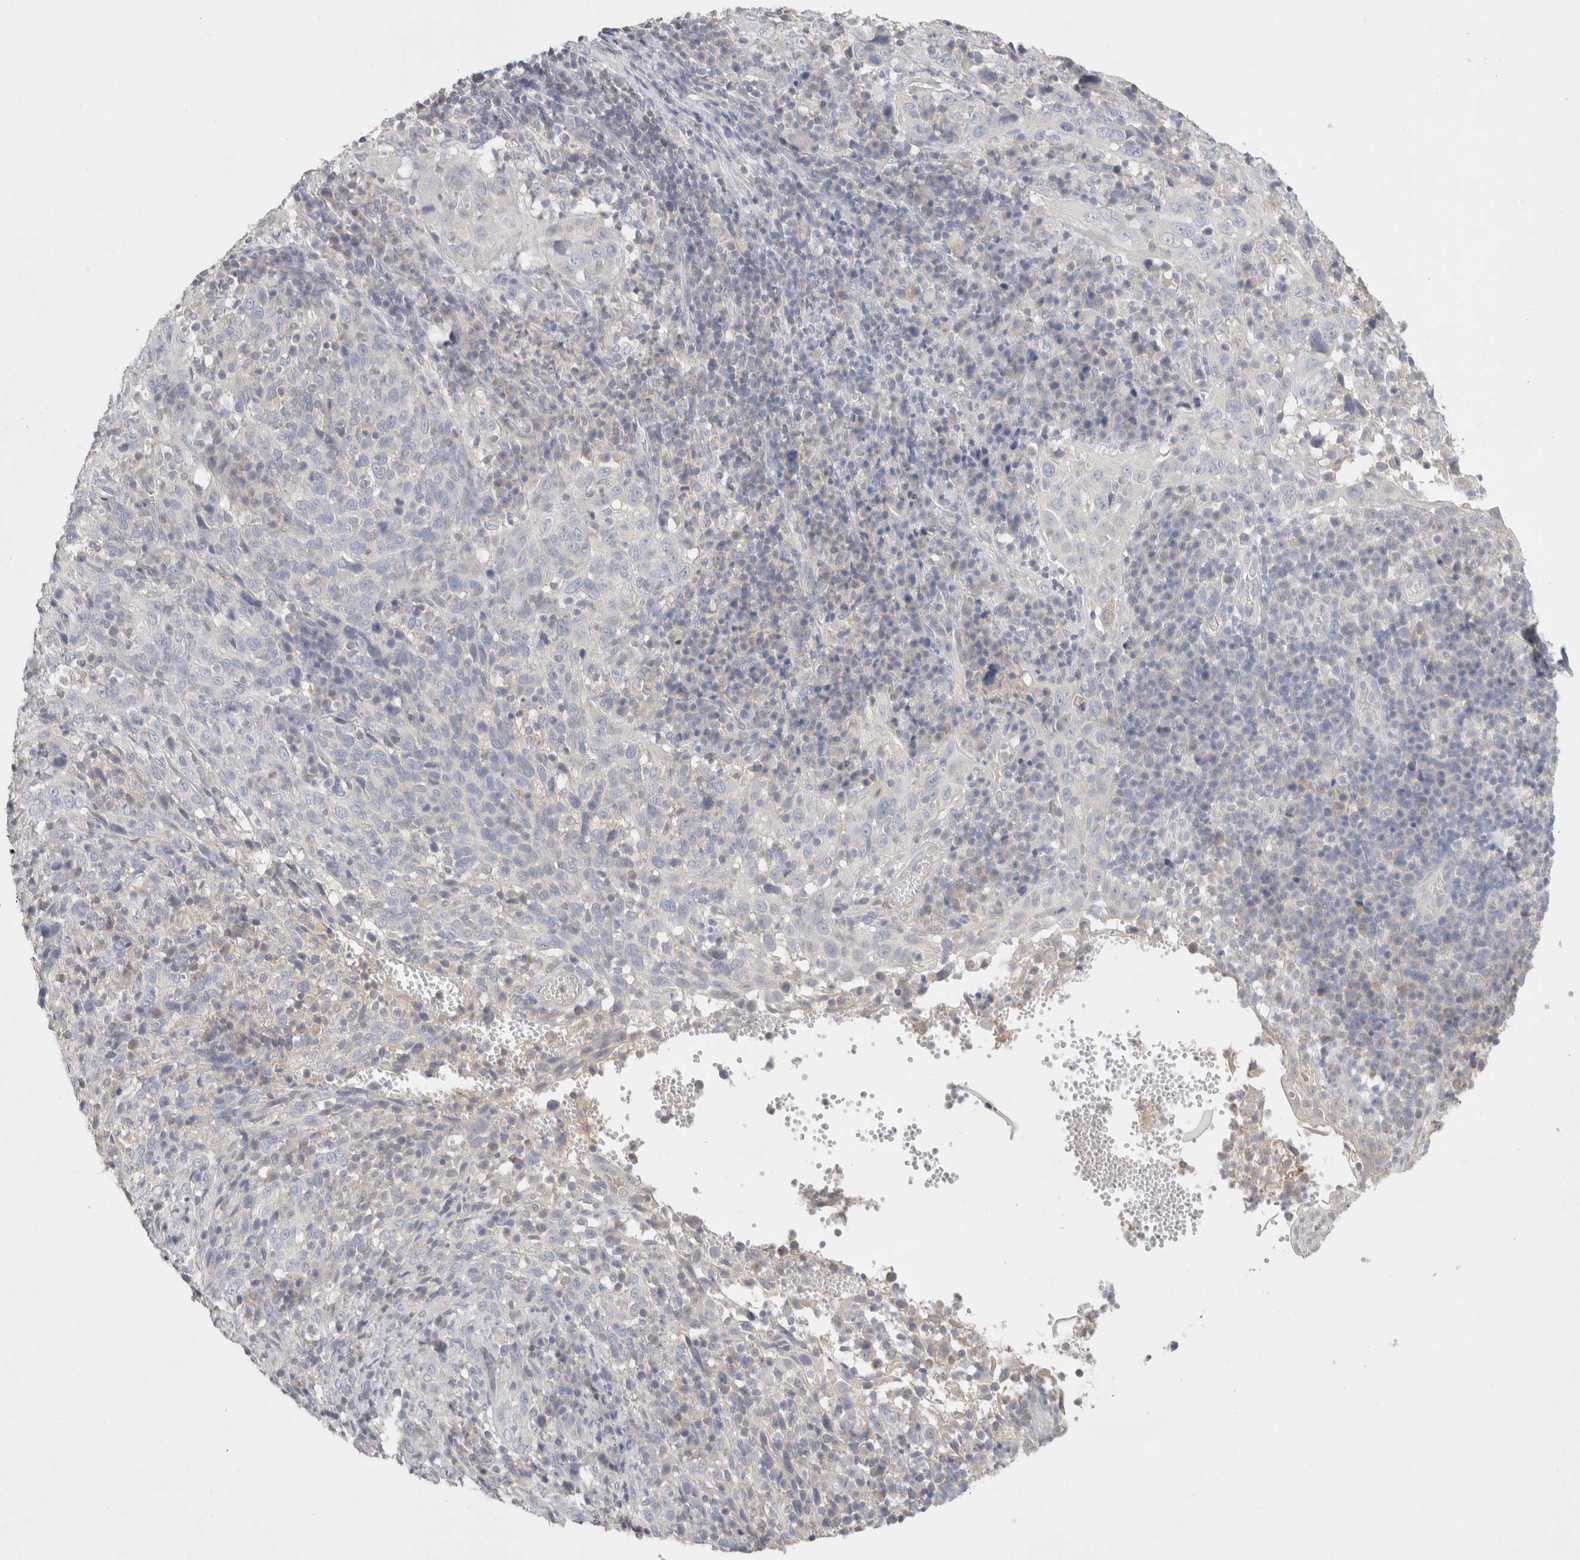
{"staining": {"intensity": "negative", "quantity": "none", "location": "none"}, "tissue": "cervical cancer", "cell_type": "Tumor cells", "image_type": "cancer", "snomed": [{"axis": "morphology", "description": "Squamous cell carcinoma, NOS"}, {"axis": "topography", "description": "Cervix"}], "caption": "Tumor cells show no significant positivity in cervical cancer (squamous cell carcinoma).", "gene": "MPP2", "patient": {"sex": "female", "age": 46}}